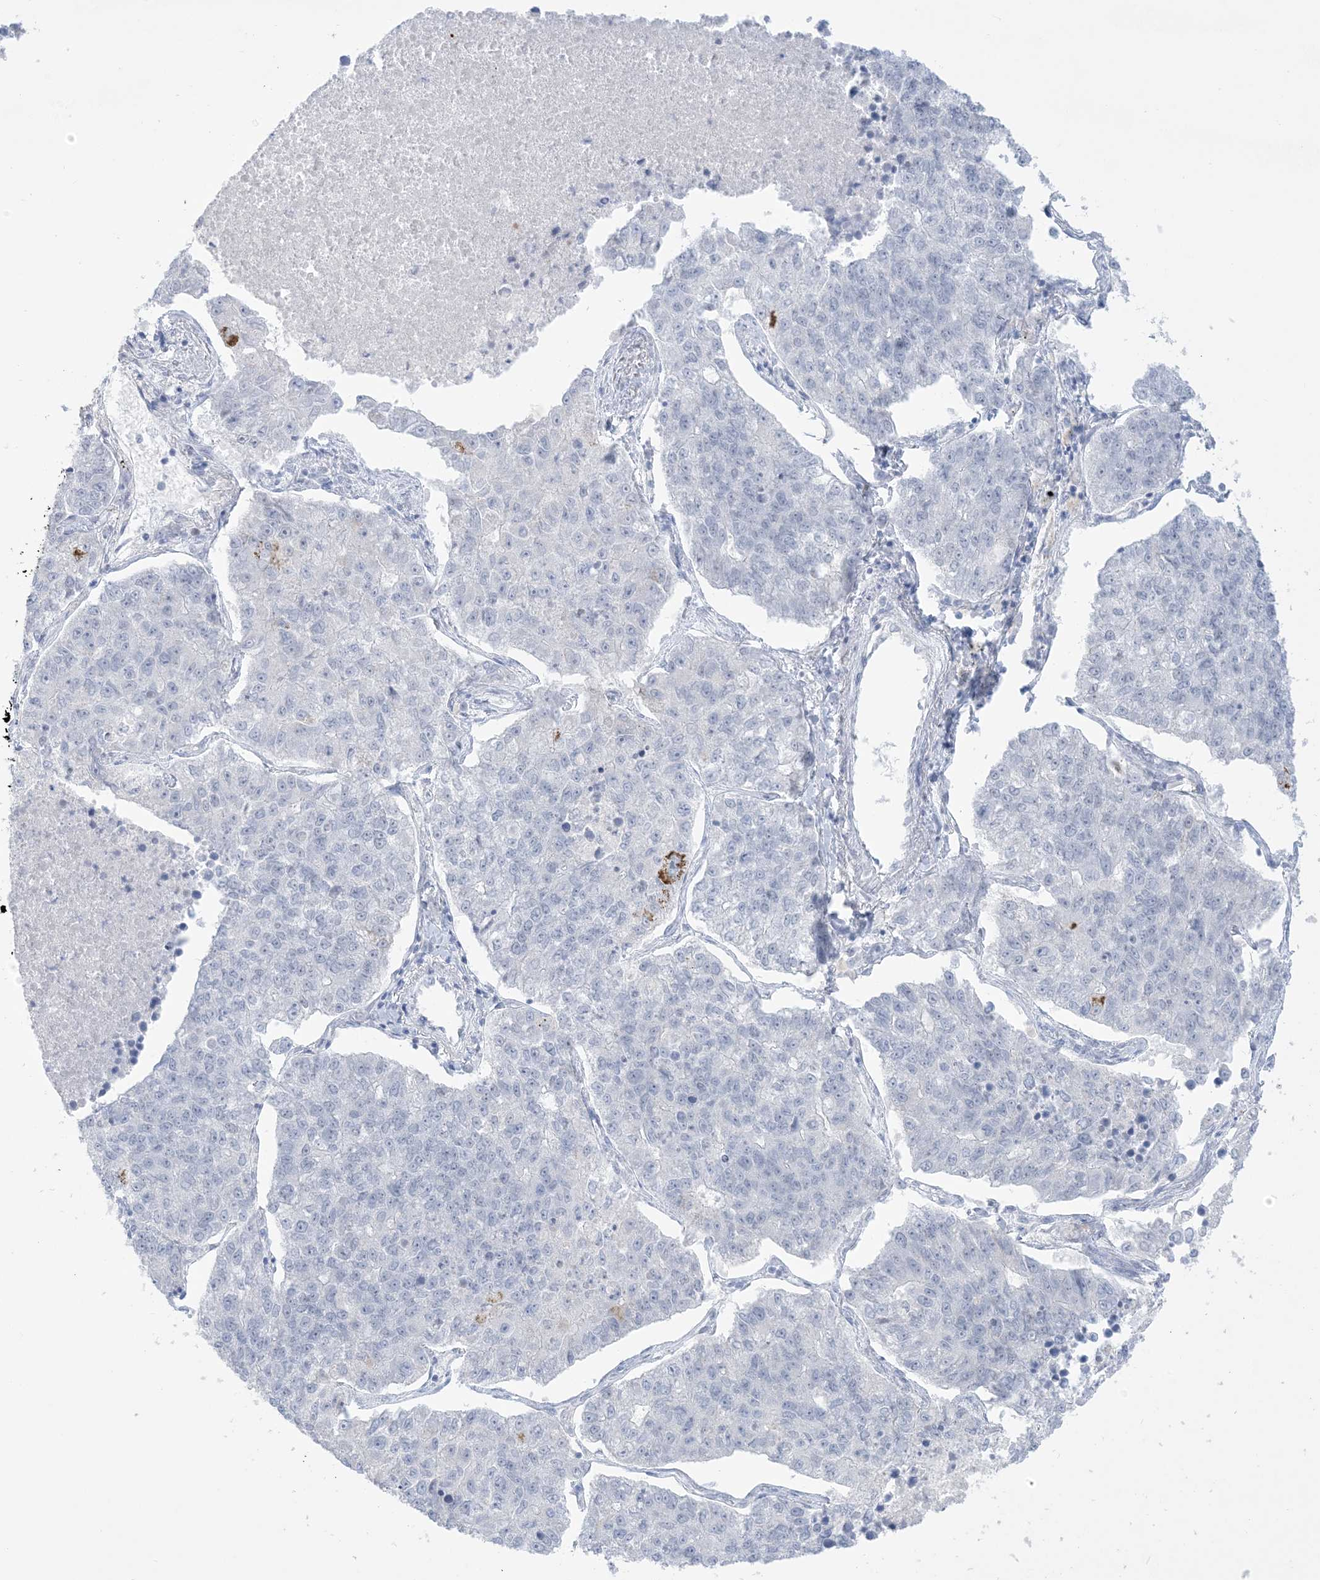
{"staining": {"intensity": "negative", "quantity": "none", "location": "none"}, "tissue": "lung cancer", "cell_type": "Tumor cells", "image_type": "cancer", "snomed": [{"axis": "morphology", "description": "Adenocarcinoma, NOS"}, {"axis": "topography", "description": "Lung"}], "caption": "A photomicrograph of human lung cancer (adenocarcinoma) is negative for staining in tumor cells.", "gene": "HOMEZ", "patient": {"sex": "male", "age": 49}}